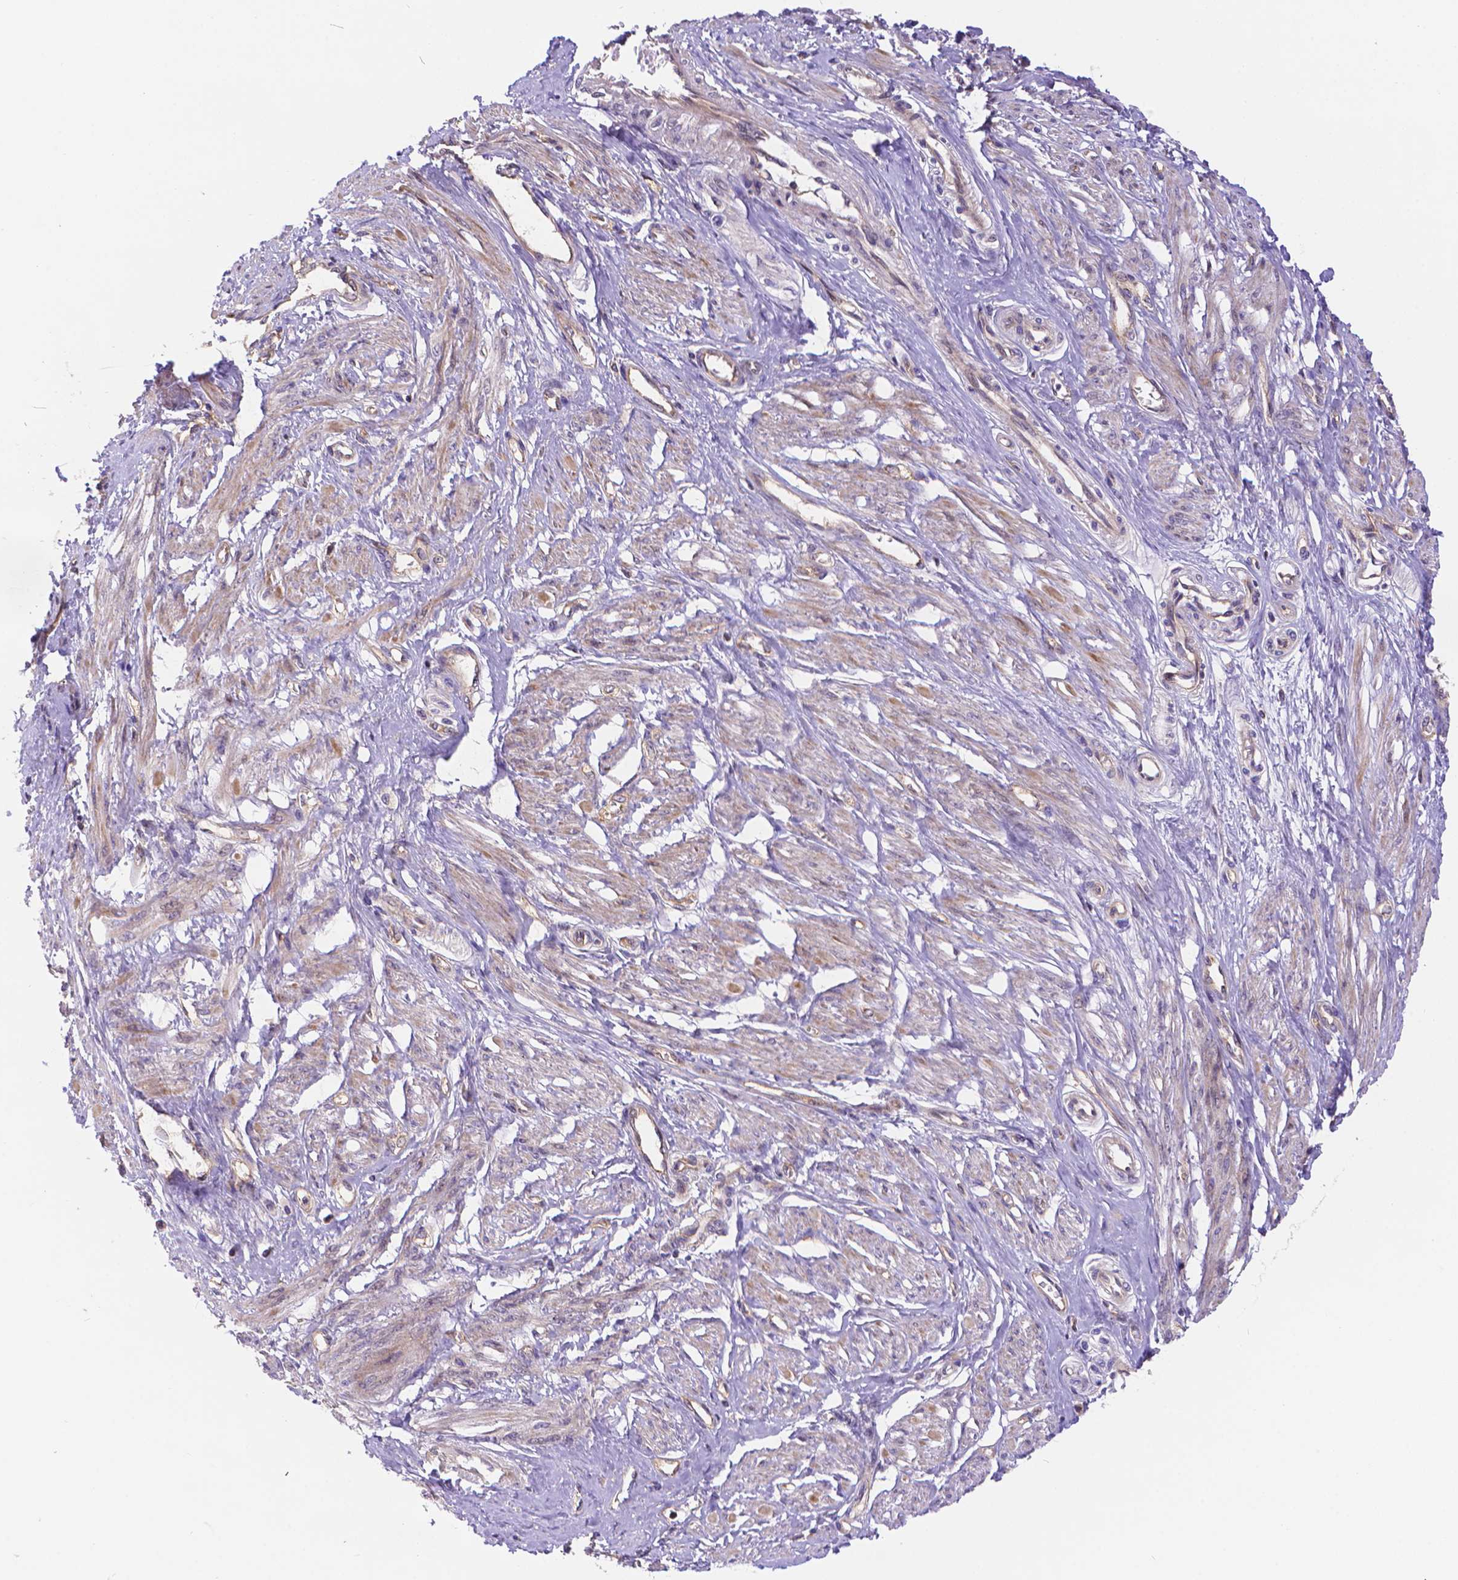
{"staining": {"intensity": "weak", "quantity": ">75%", "location": "cytoplasmic/membranous"}, "tissue": "smooth muscle", "cell_type": "Smooth muscle cells", "image_type": "normal", "snomed": [{"axis": "morphology", "description": "Normal tissue, NOS"}, {"axis": "topography", "description": "Smooth muscle"}, {"axis": "topography", "description": "Uterus"}], "caption": "A low amount of weak cytoplasmic/membranous positivity is appreciated in about >75% of smooth muscle cells in normal smooth muscle. (Brightfield microscopy of DAB IHC at high magnification).", "gene": "ARAP1", "patient": {"sex": "female", "age": 39}}